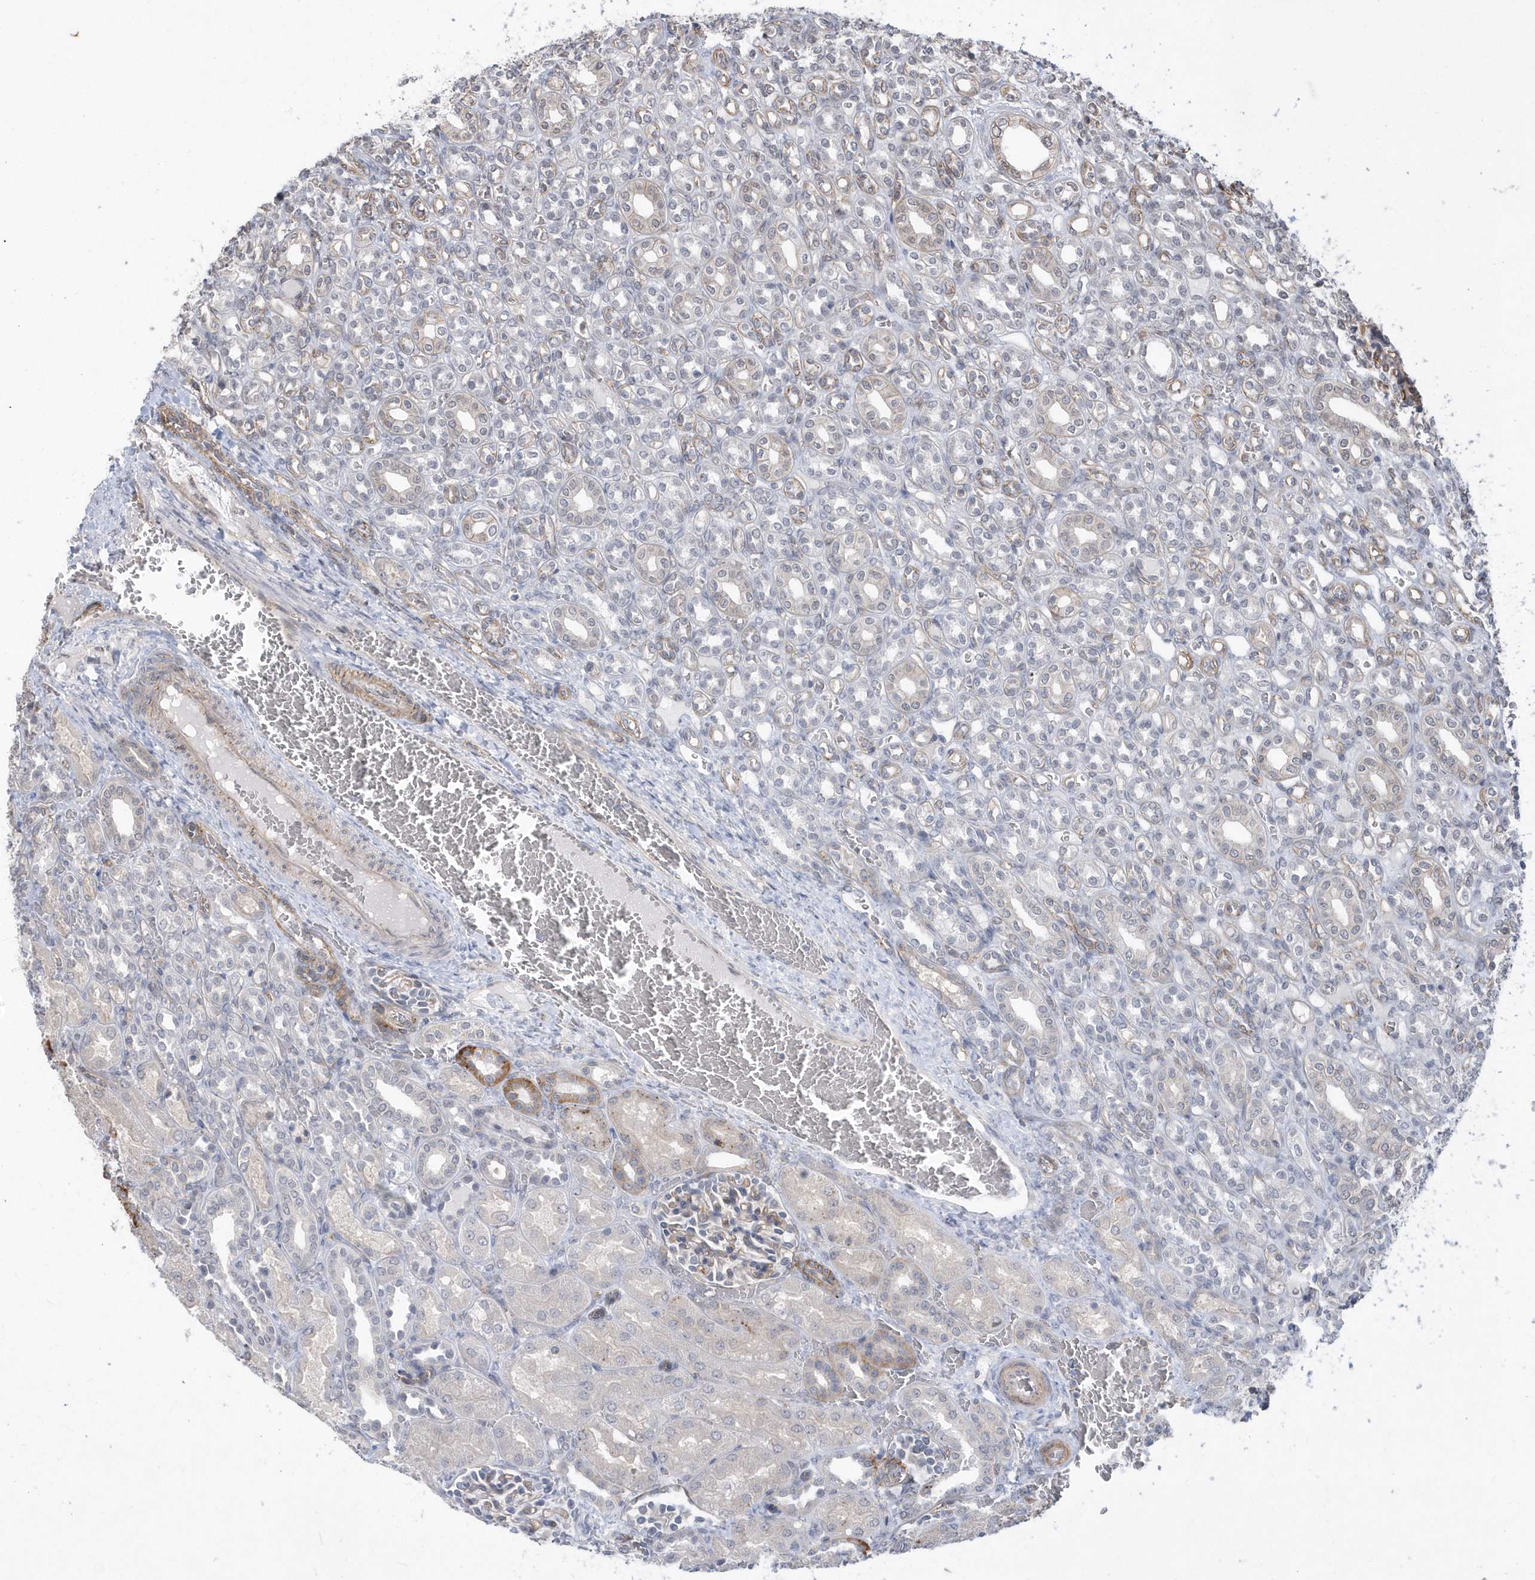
{"staining": {"intensity": "moderate", "quantity": "25%-75%", "location": "cytoplasmic/membranous"}, "tissue": "kidney", "cell_type": "Cells in glomeruli", "image_type": "normal", "snomed": [{"axis": "morphology", "description": "Normal tissue, NOS"}, {"axis": "morphology", "description": "Neoplasm, malignant, NOS"}, {"axis": "topography", "description": "Kidney"}], "caption": "Benign kidney exhibits moderate cytoplasmic/membranous positivity in approximately 25%-75% of cells in glomeruli The staining is performed using DAB brown chromogen to label protein expression. The nuclei are counter-stained blue using hematoxylin..", "gene": "CRIP3", "patient": {"sex": "female", "age": 1}}